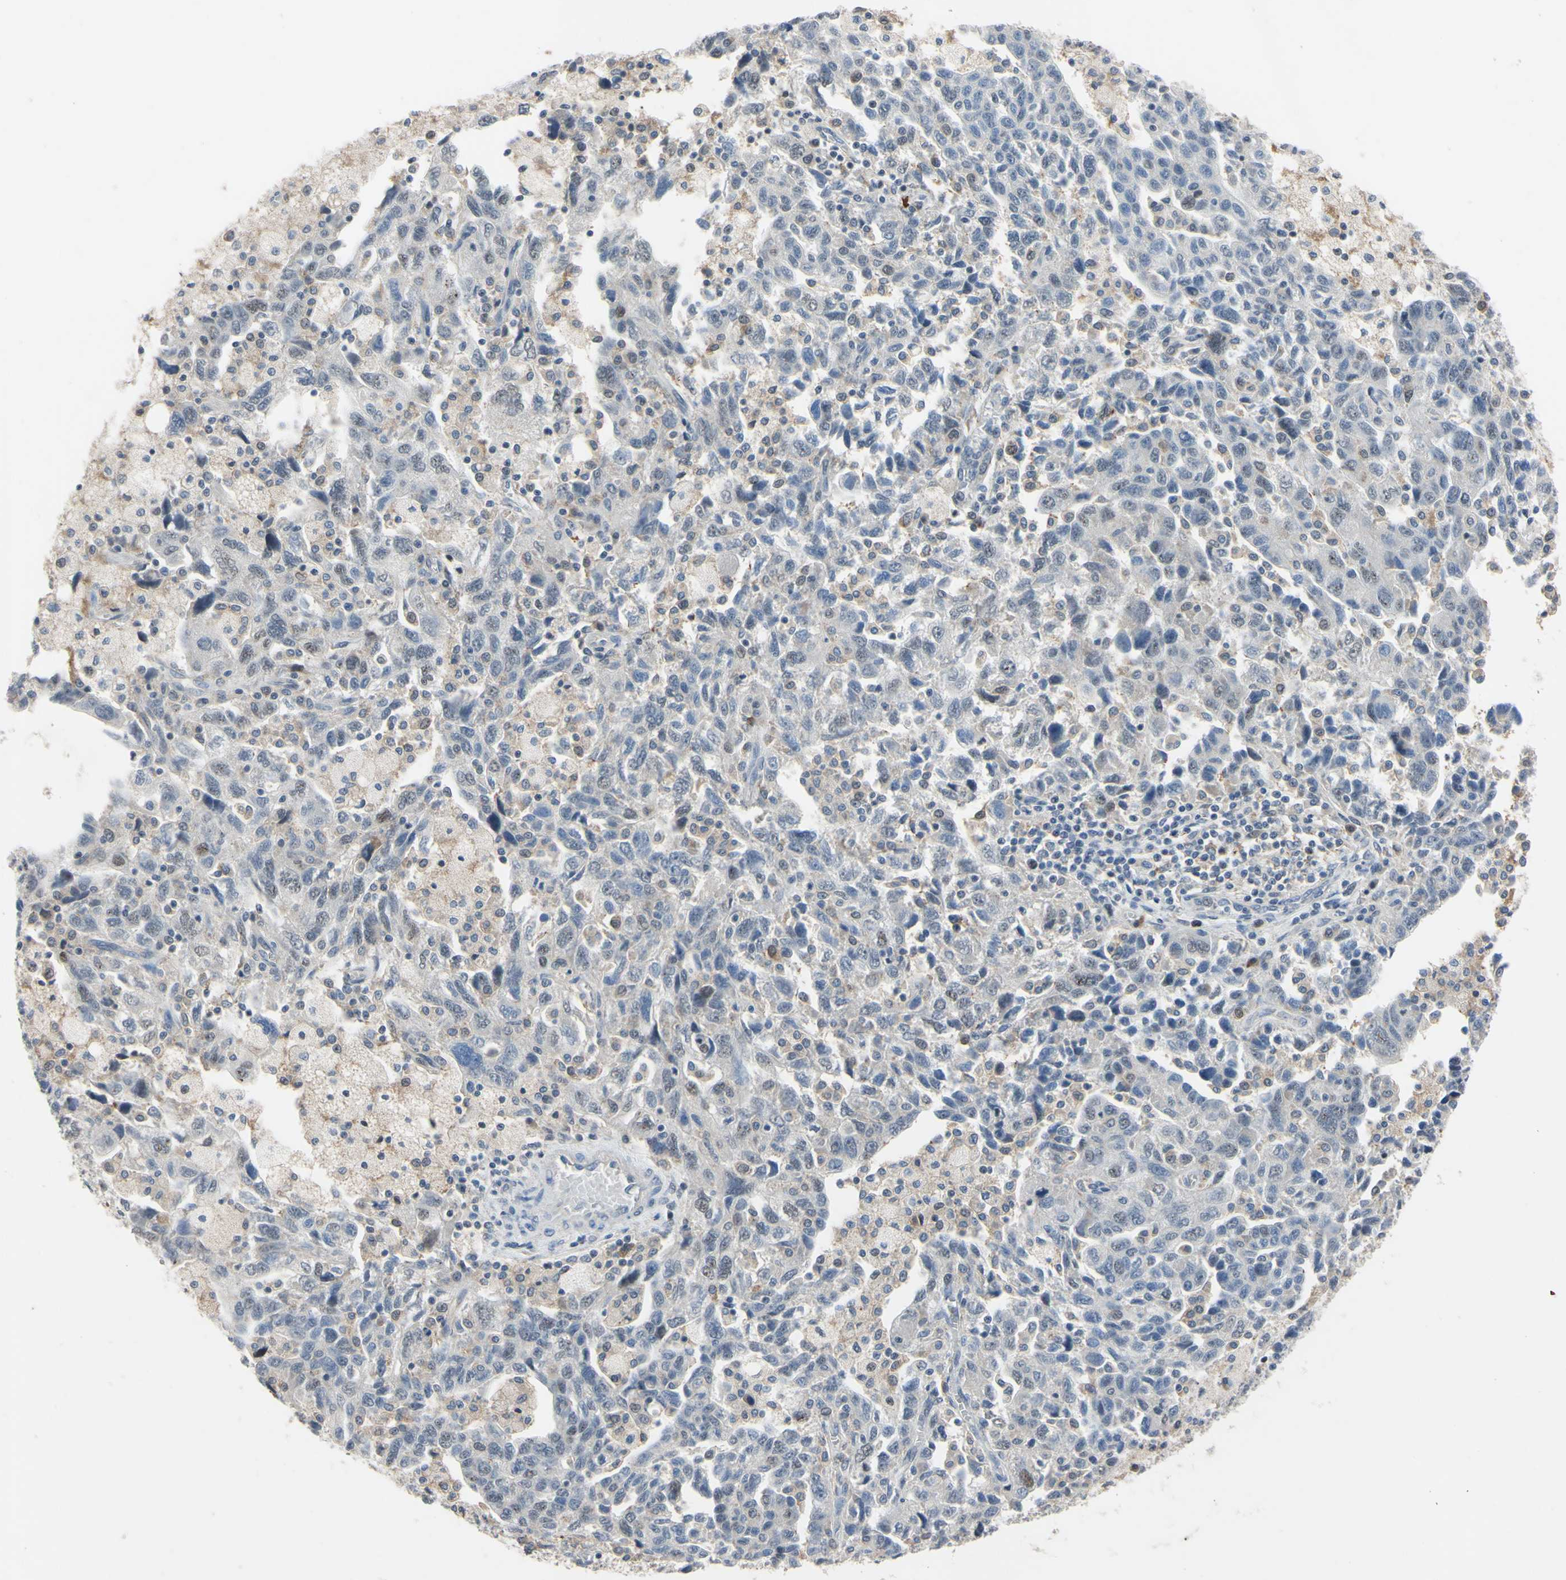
{"staining": {"intensity": "negative", "quantity": "none", "location": "none"}, "tissue": "ovarian cancer", "cell_type": "Tumor cells", "image_type": "cancer", "snomed": [{"axis": "morphology", "description": "Carcinoma, NOS"}, {"axis": "morphology", "description": "Cystadenocarcinoma, serous, NOS"}, {"axis": "topography", "description": "Ovary"}], "caption": "Tumor cells show no significant staining in ovarian cancer.", "gene": "LHX9", "patient": {"sex": "female", "age": 69}}